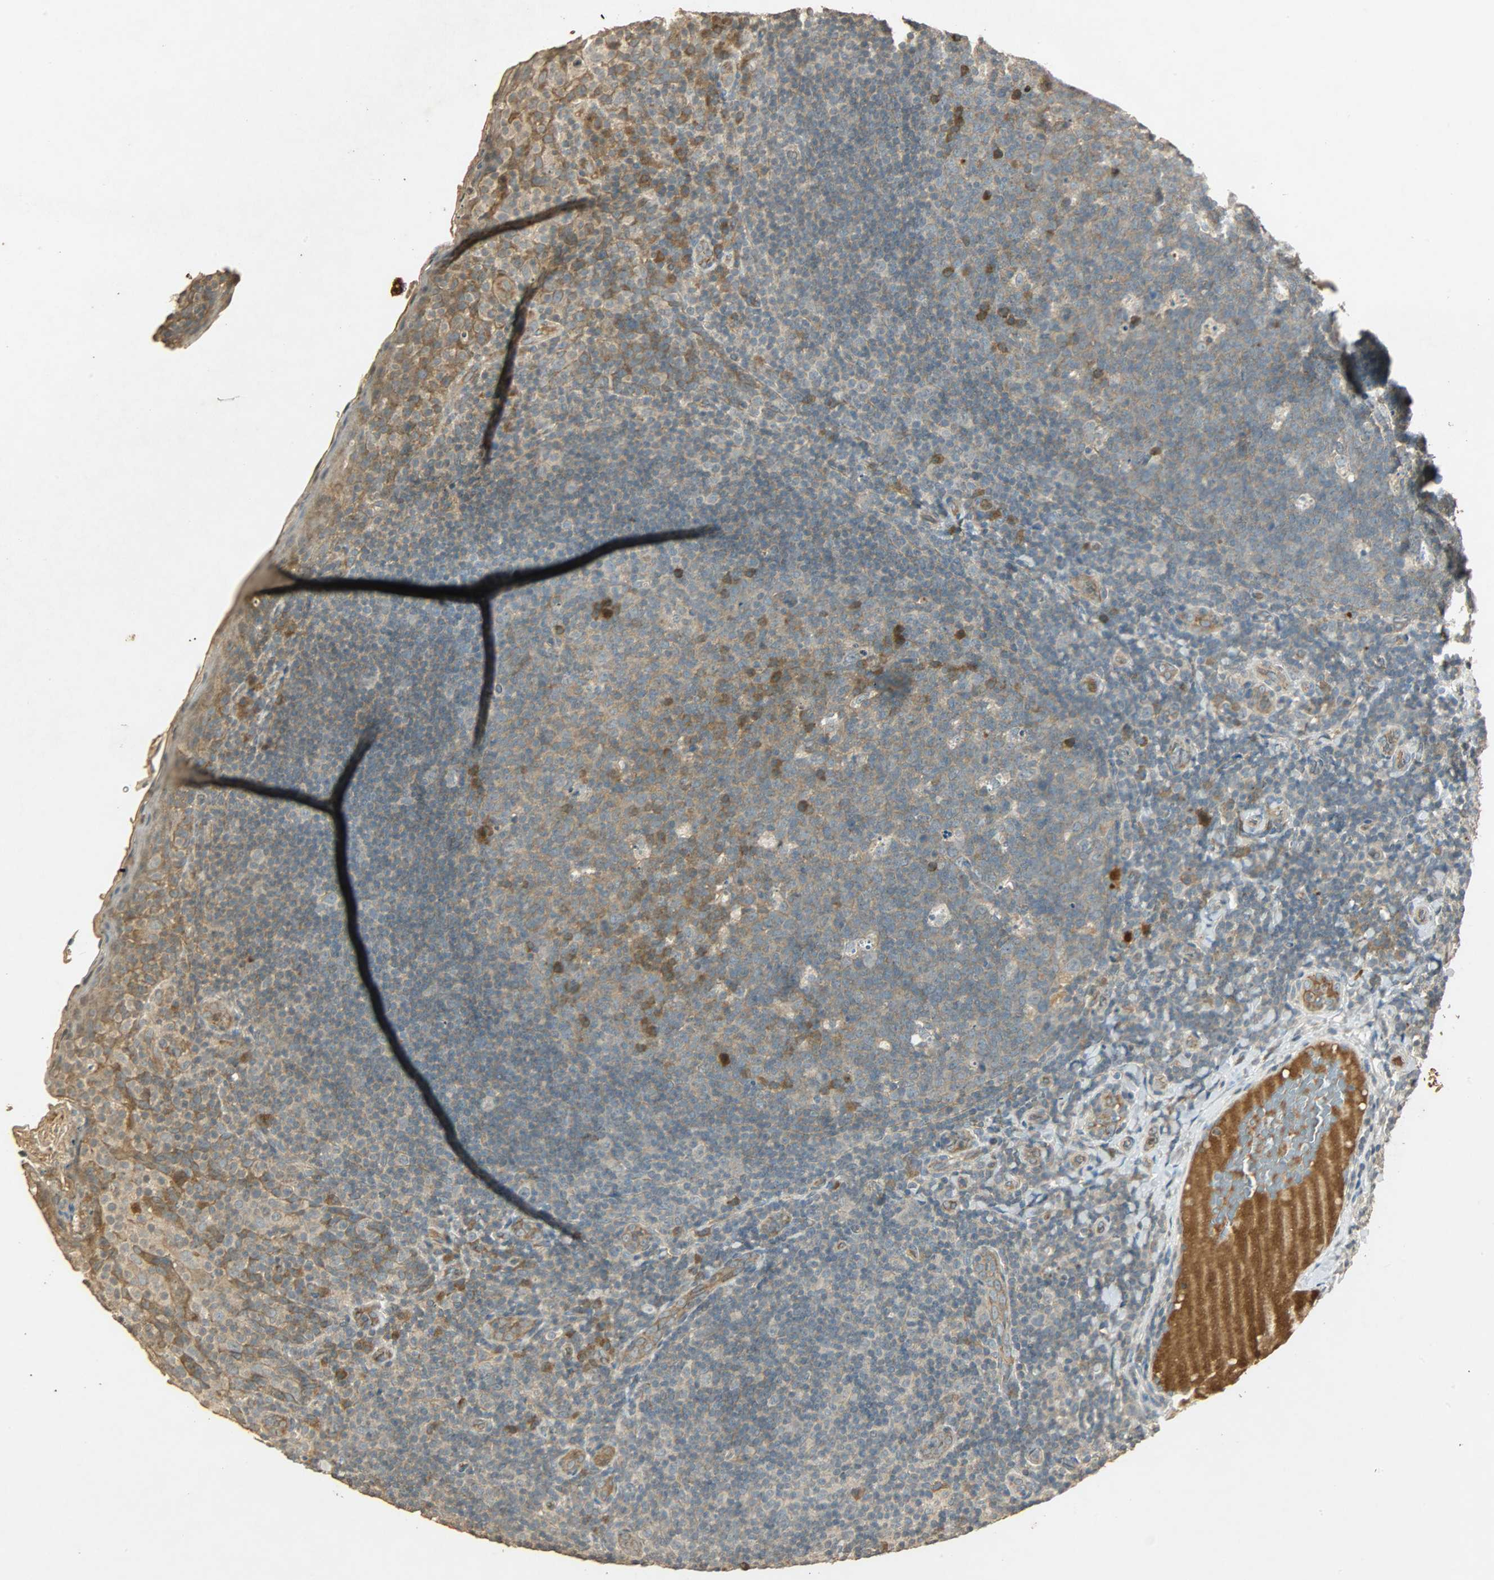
{"staining": {"intensity": "moderate", "quantity": ">75%", "location": "cytoplasmic/membranous"}, "tissue": "tonsil", "cell_type": "Germinal center cells", "image_type": "normal", "snomed": [{"axis": "morphology", "description": "Normal tissue, NOS"}, {"axis": "topography", "description": "Tonsil"}], "caption": "DAB (3,3'-diaminobenzidine) immunohistochemical staining of normal tonsil demonstrates moderate cytoplasmic/membranous protein staining in approximately >75% of germinal center cells.", "gene": "ATP2B1", "patient": {"sex": "male", "age": 17}}